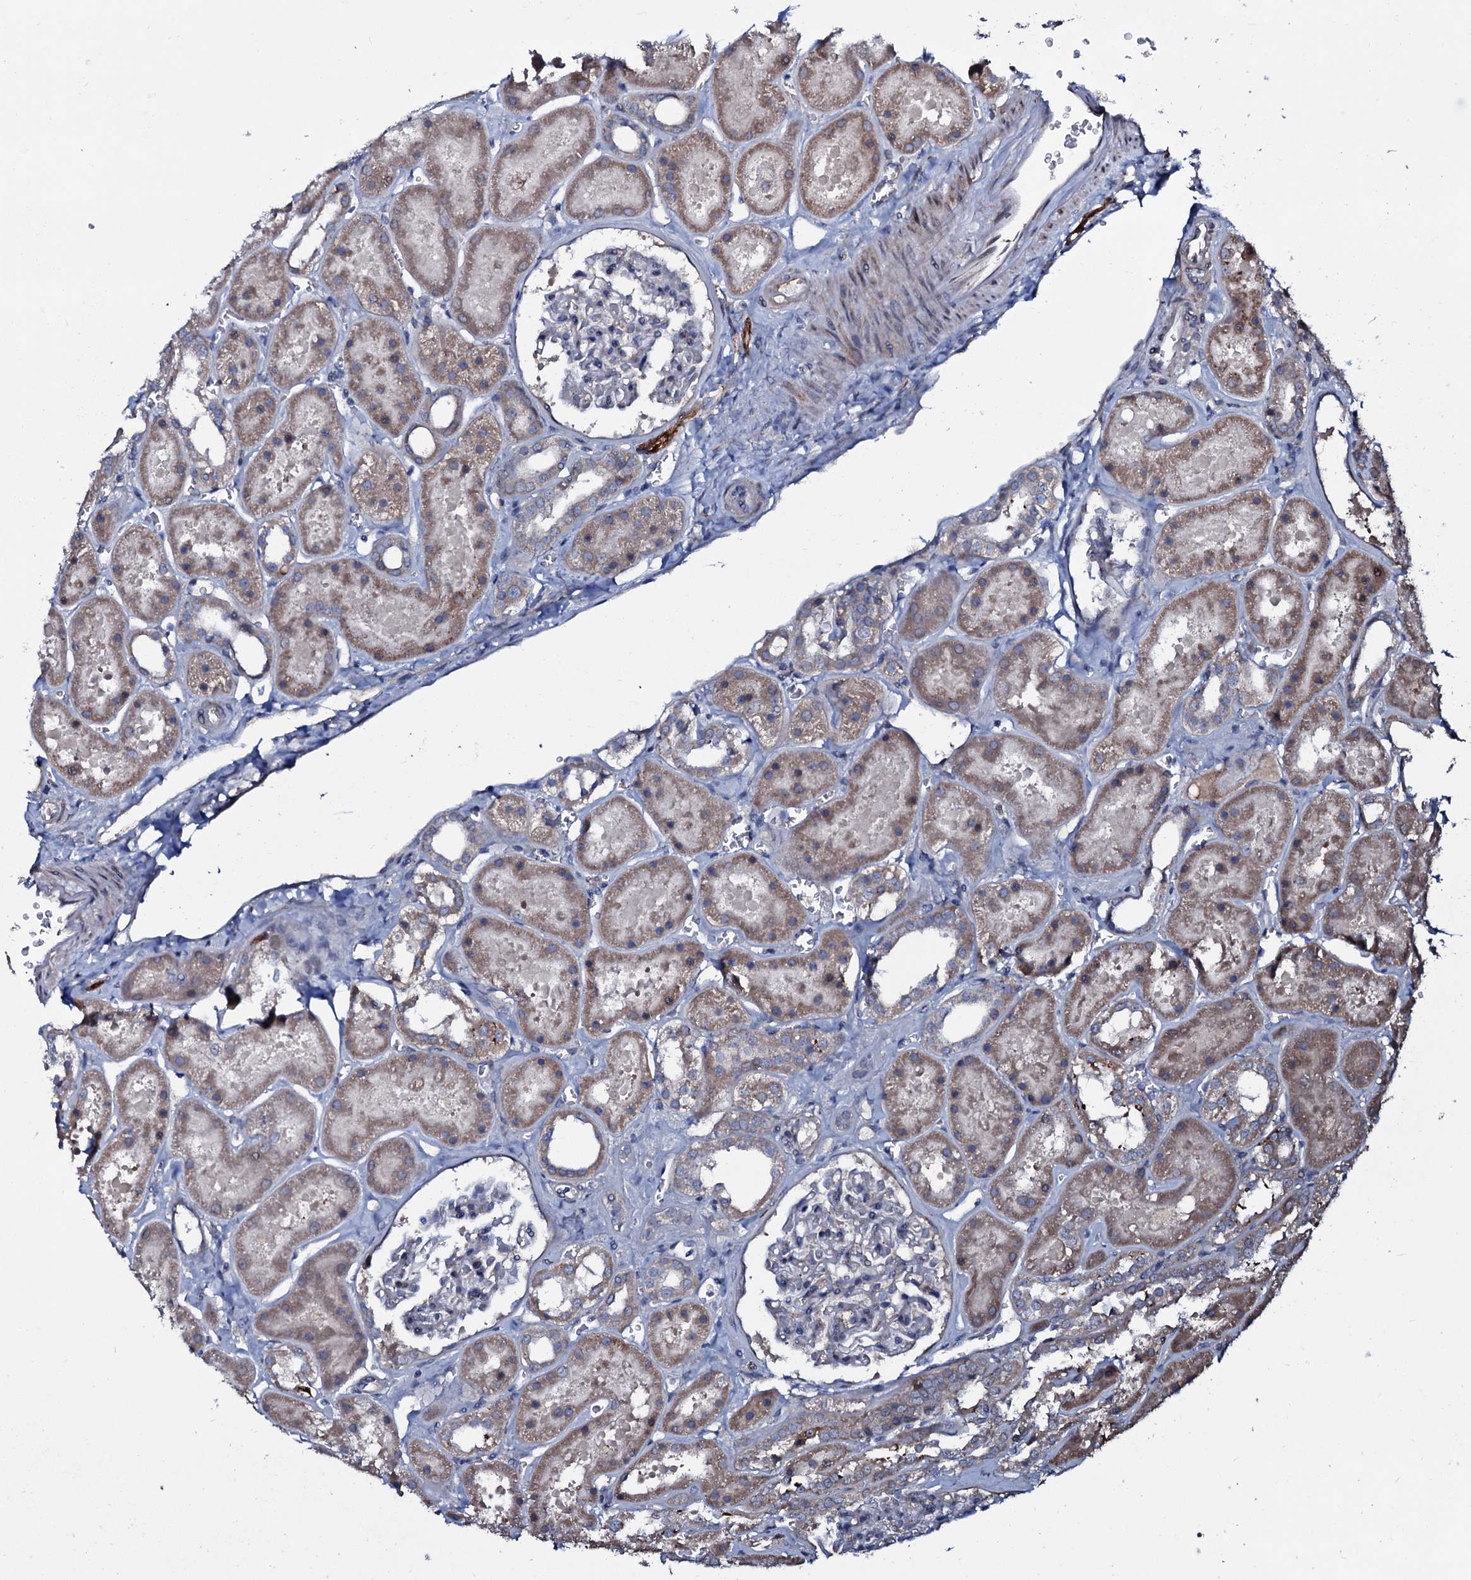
{"staining": {"intensity": "negative", "quantity": "none", "location": "none"}, "tissue": "kidney", "cell_type": "Cells in glomeruli", "image_type": "normal", "snomed": [{"axis": "morphology", "description": "Normal tissue, NOS"}, {"axis": "topography", "description": "Kidney"}], "caption": "Micrograph shows no significant protein expression in cells in glomeruli of unremarkable kidney. (DAB (3,3'-diaminobenzidine) immunohistochemistry visualized using brightfield microscopy, high magnification).", "gene": "PPP1R3D", "patient": {"sex": "female", "age": 41}}